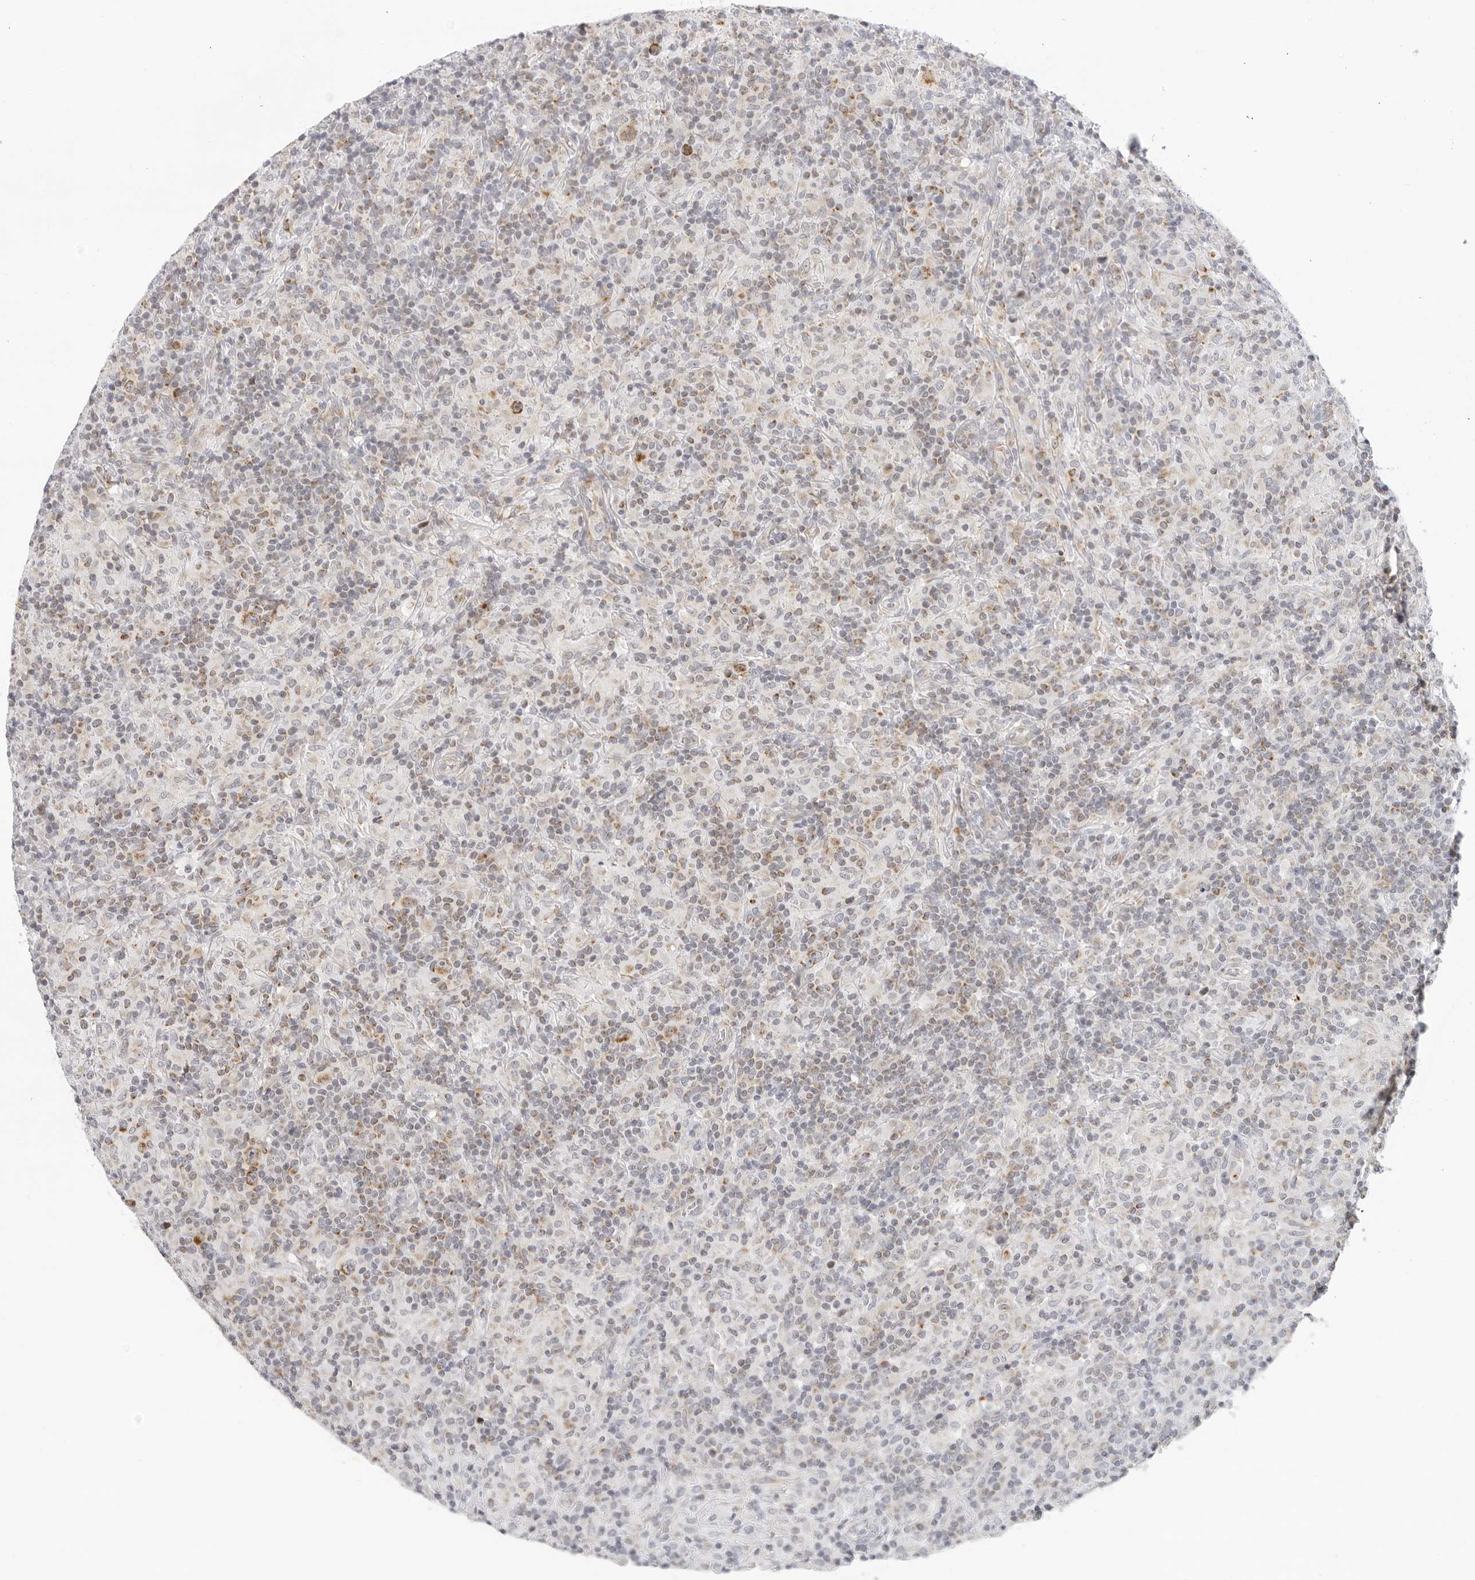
{"staining": {"intensity": "moderate", "quantity": ">75%", "location": "cytoplasmic/membranous"}, "tissue": "lymphoma", "cell_type": "Tumor cells", "image_type": "cancer", "snomed": [{"axis": "morphology", "description": "Hodgkin's disease, NOS"}, {"axis": "topography", "description": "Lymph node"}], "caption": "DAB (3,3'-diaminobenzidine) immunohistochemical staining of human Hodgkin's disease displays moderate cytoplasmic/membranous protein positivity in approximately >75% of tumor cells. The staining was performed using DAB to visualize the protein expression in brown, while the nuclei were stained in blue with hematoxylin (Magnification: 20x).", "gene": "CIART", "patient": {"sex": "male", "age": 70}}